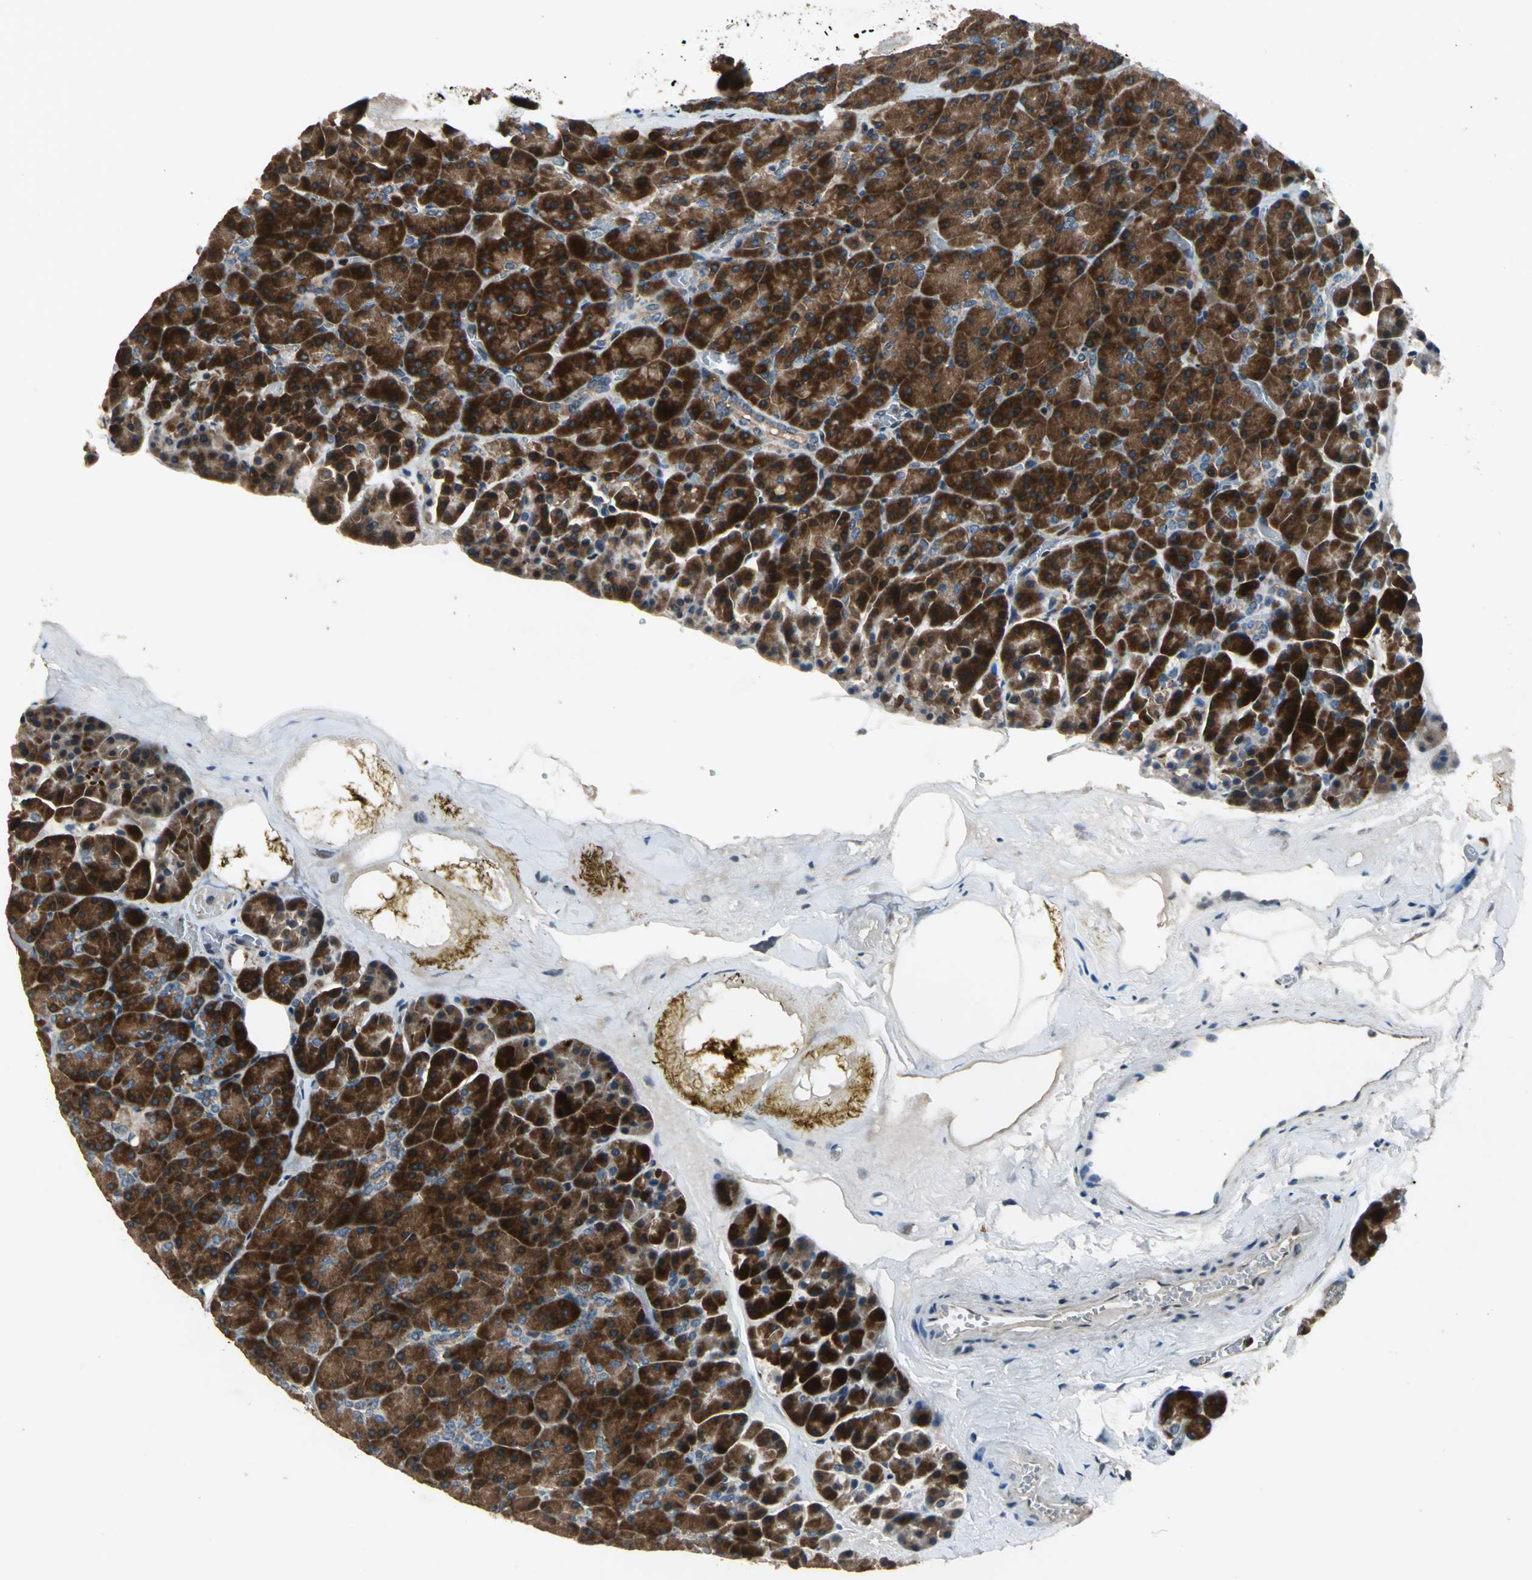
{"staining": {"intensity": "strong", "quantity": ">75%", "location": "cytoplasmic/membranous"}, "tissue": "pancreas", "cell_type": "Exocrine glandular cells", "image_type": "normal", "snomed": [{"axis": "morphology", "description": "Normal tissue, NOS"}, {"axis": "topography", "description": "Pancreas"}], "caption": "Benign pancreas exhibits strong cytoplasmic/membranous positivity in about >75% of exocrine glandular cells (DAB = brown stain, brightfield microscopy at high magnification)..", "gene": "EIF2B2", "patient": {"sex": "female", "age": 35}}